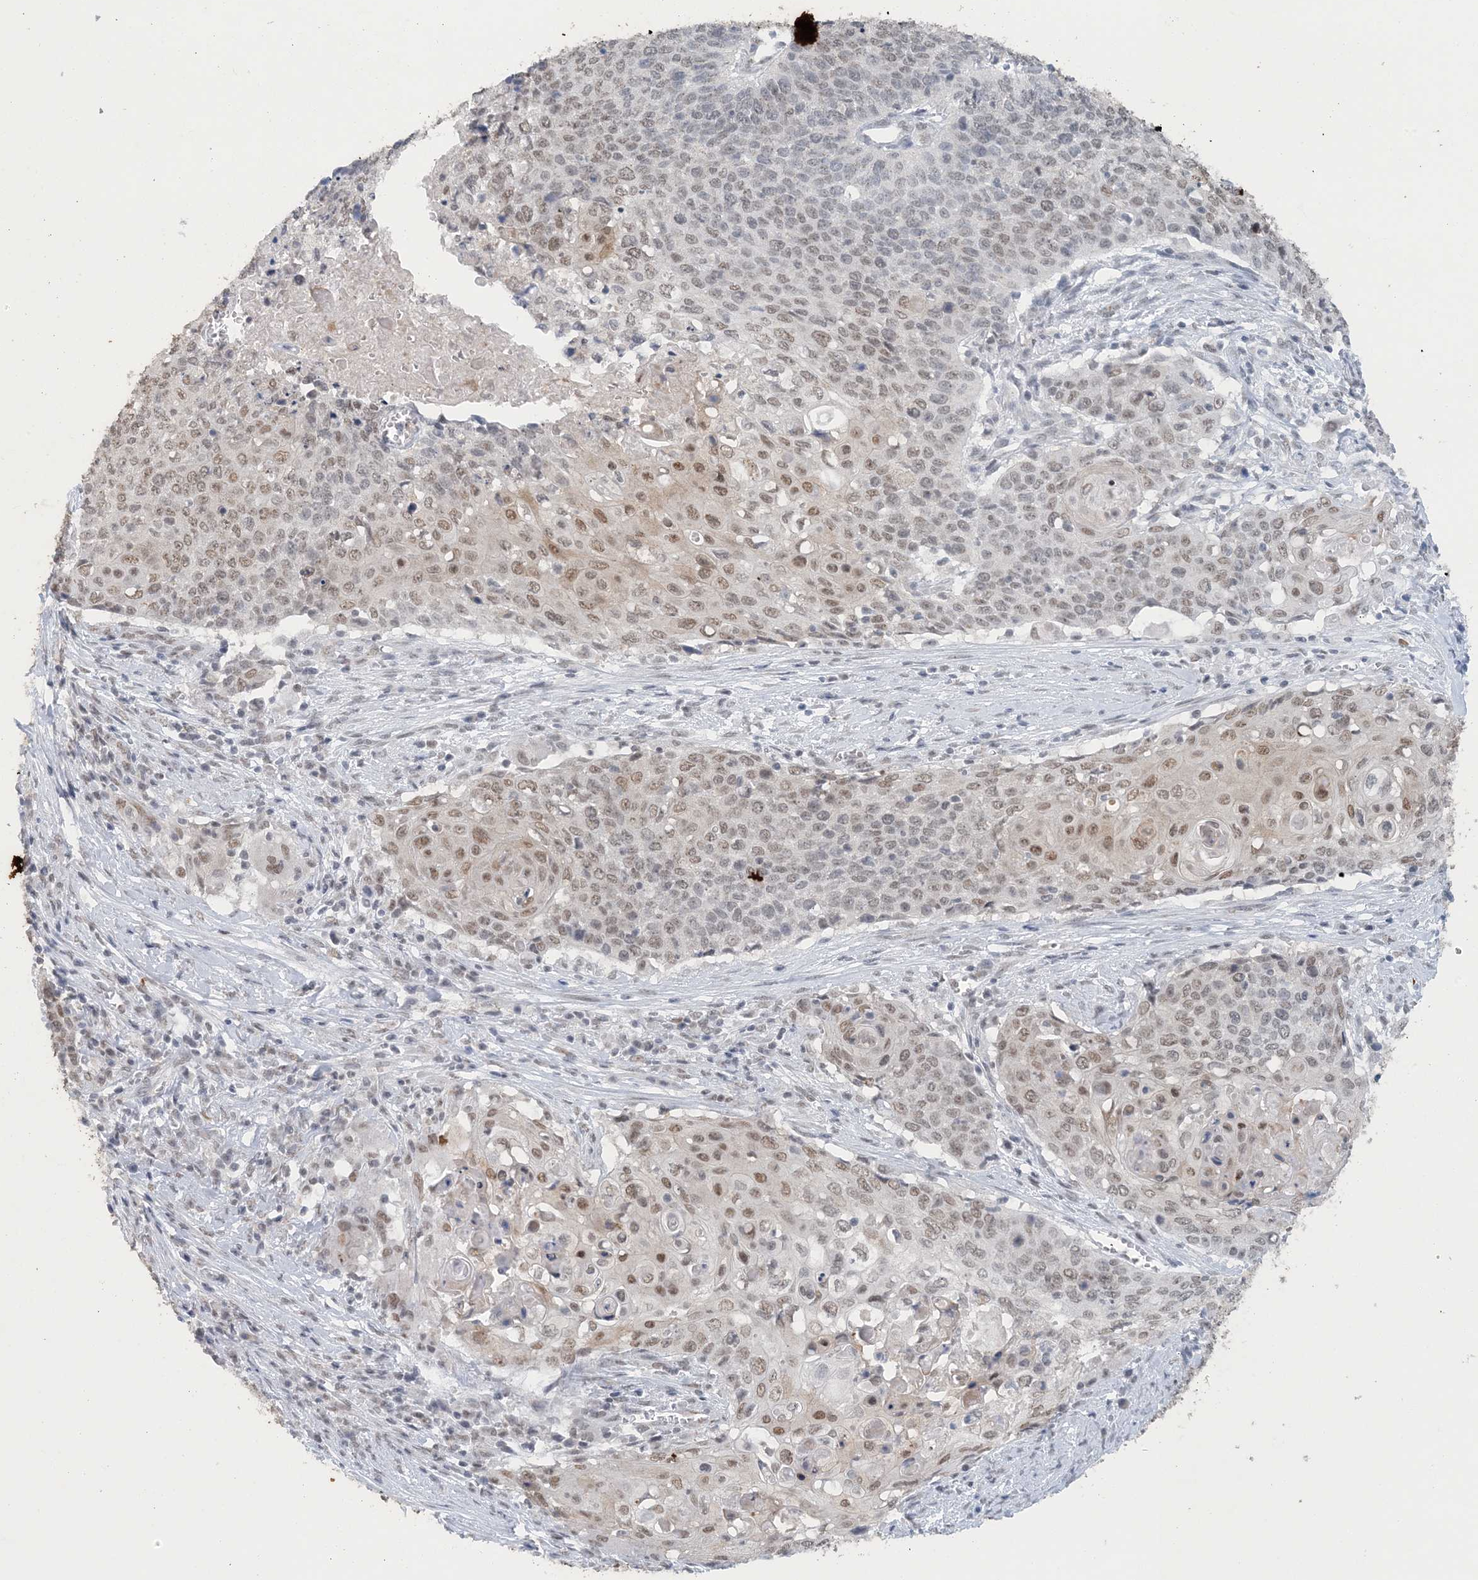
{"staining": {"intensity": "weak", "quantity": "25%-75%", "location": "nuclear"}, "tissue": "cervical cancer", "cell_type": "Tumor cells", "image_type": "cancer", "snomed": [{"axis": "morphology", "description": "Squamous cell carcinoma, NOS"}, {"axis": "topography", "description": "Cervix"}], "caption": "A high-resolution histopathology image shows IHC staining of cervical cancer (squamous cell carcinoma), which exhibits weak nuclear staining in approximately 25%-75% of tumor cells. (Stains: DAB in brown, nuclei in blue, Microscopy: brightfield microscopy at high magnification).", "gene": "MBD2", "patient": {"sex": "female", "age": 39}}